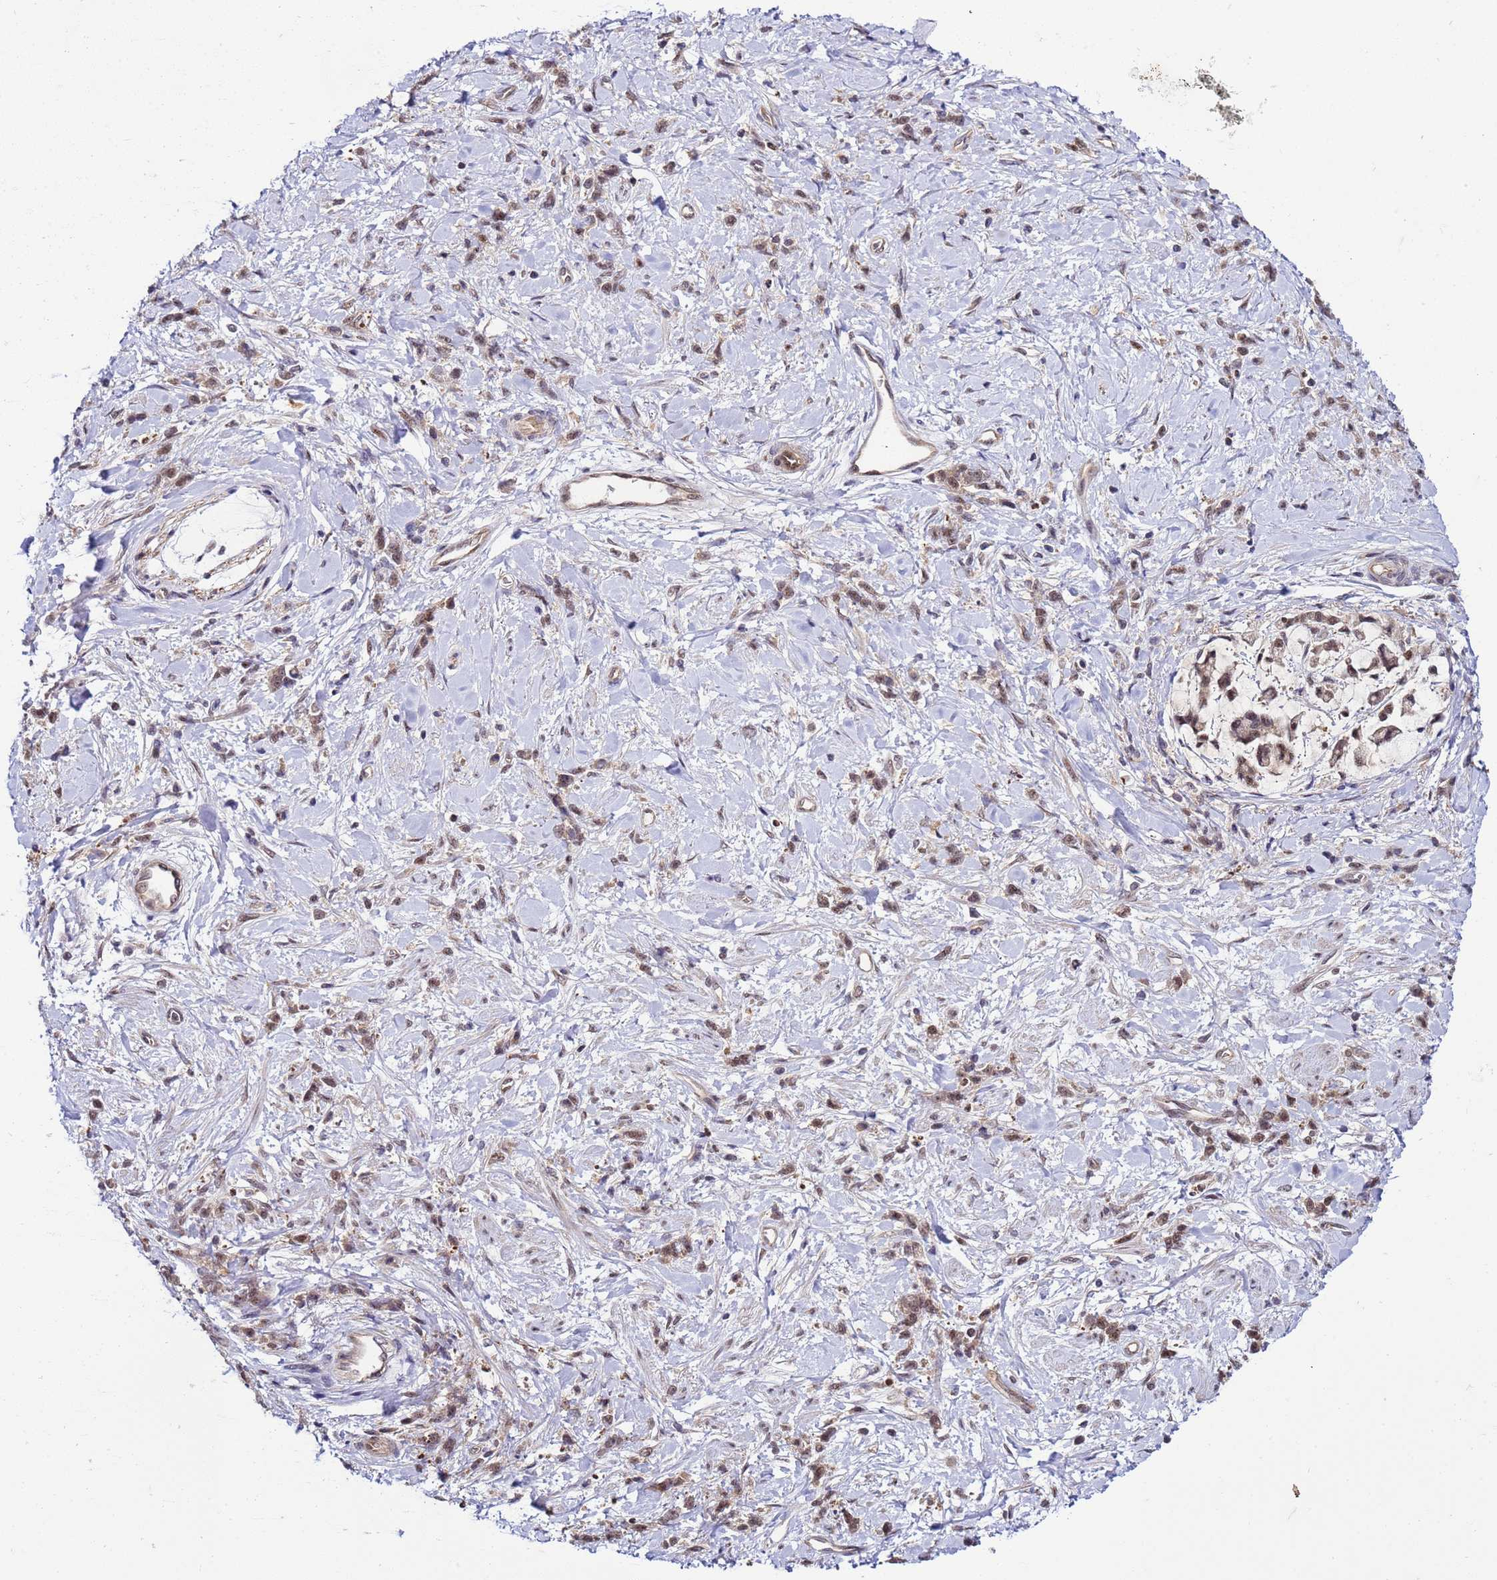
{"staining": {"intensity": "weak", "quantity": "25%-75%", "location": "nuclear"}, "tissue": "stomach cancer", "cell_type": "Tumor cells", "image_type": "cancer", "snomed": [{"axis": "morphology", "description": "Adenocarcinoma, NOS"}, {"axis": "topography", "description": "Stomach"}], "caption": "IHC of adenocarcinoma (stomach) displays low levels of weak nuclear positivity in about 25%-75% of tumor cells. Using DAB (3,3'-diaminobenzidine) (brown) and hematoxylin (blue) stains, captured at high magnification using brightfield microscopy.", "gene": "GEN1", "patient": {"sex": "female", "age": 60}}